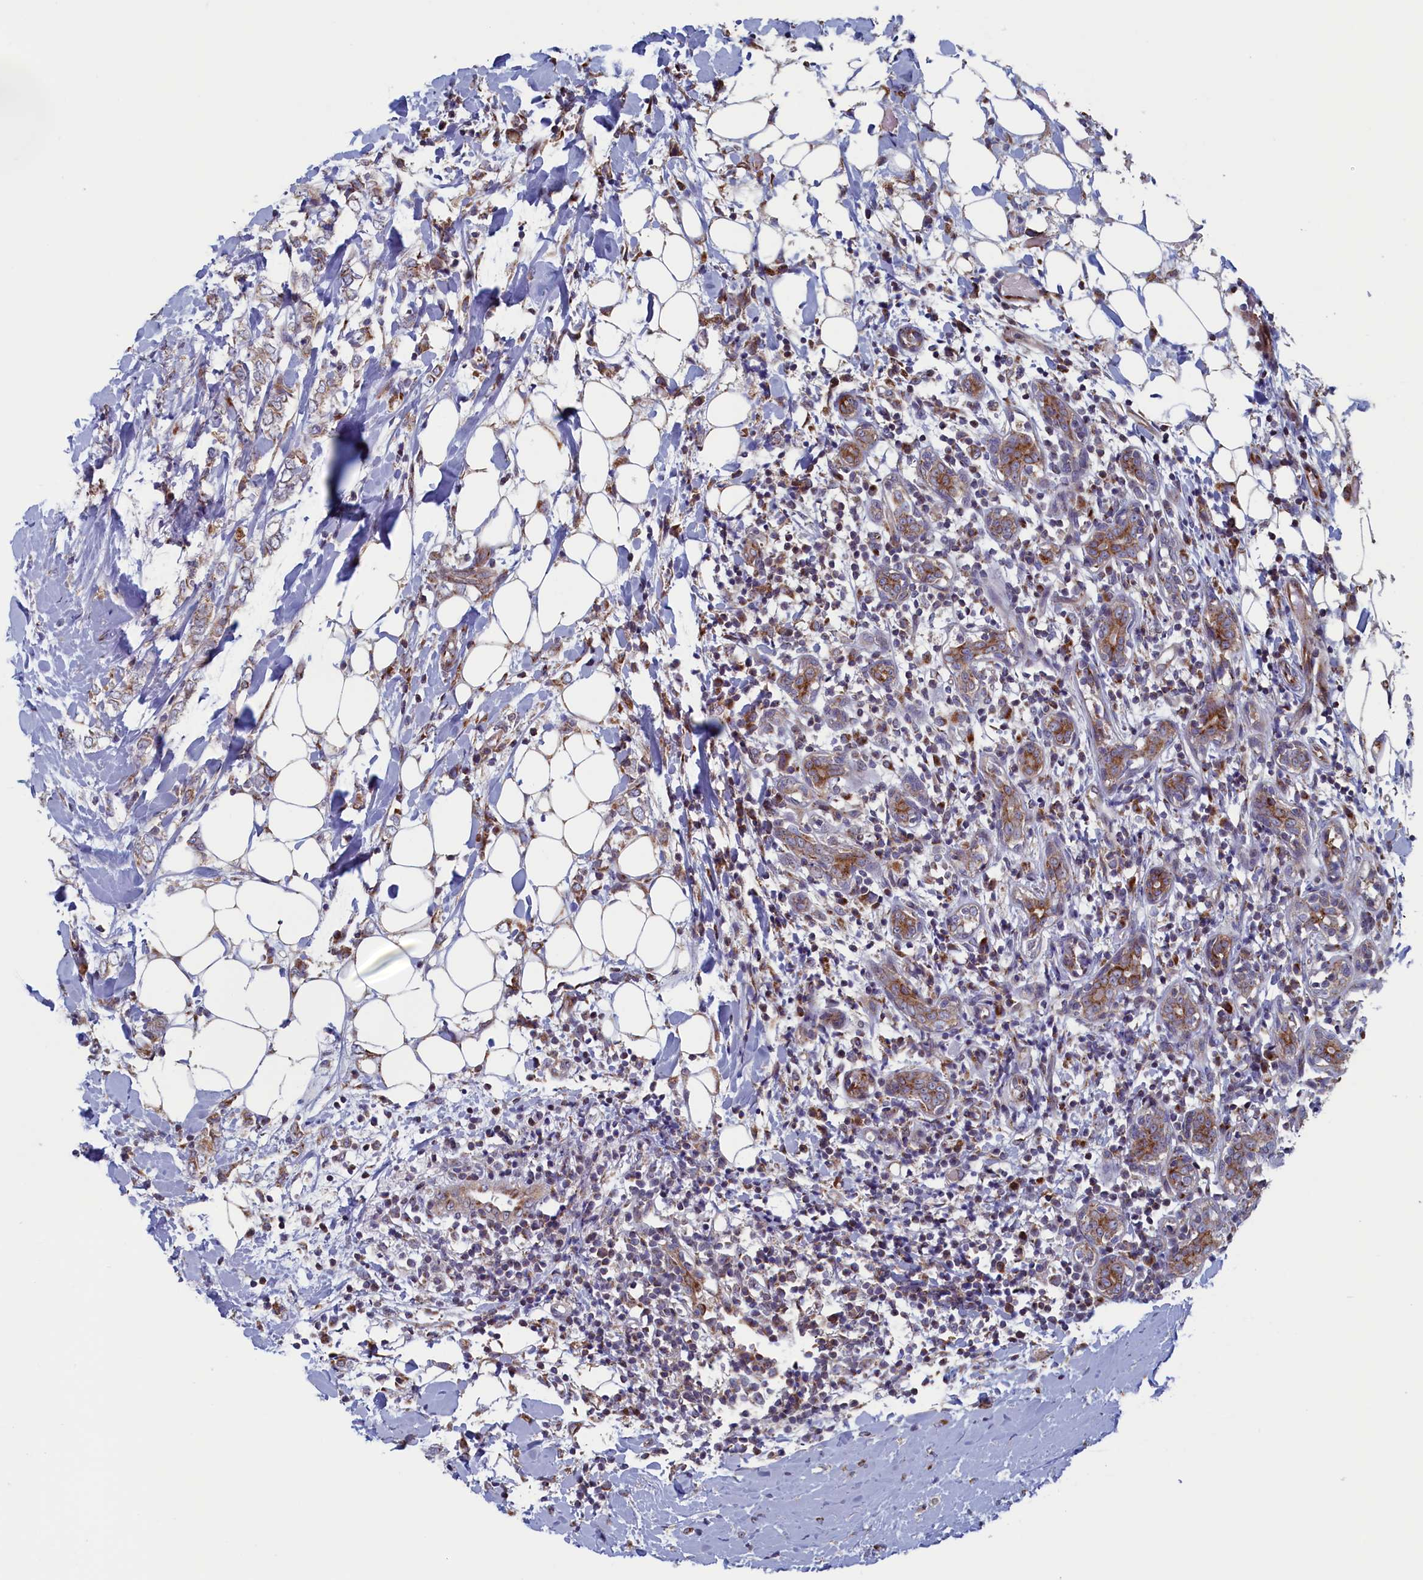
{"staining": {"intensity": "weak", "quantity": "25%-75%", "location": "cytoplasmic/membranous"}, "tissue": "breast cancer", "cell_type": "Tumor cells", "image_type": "cancer", "snomed": [{"axis": "morphology", "description": "Normal tissue, NOS"}, {"axis": "morphology", "description": "Lobular carcinoma"}, {"axis": "topography", "description": "Breast"}], "caption": "A micrograph showing weak cytoplasmic/membranous expression in about 25%-75% of tumor cells in breast cancer (lobular carcinoma), as visualized by brown immunohistochemical staining.", "gene": "MTFMT", "patient": {"sex": "female", "age": 47}}